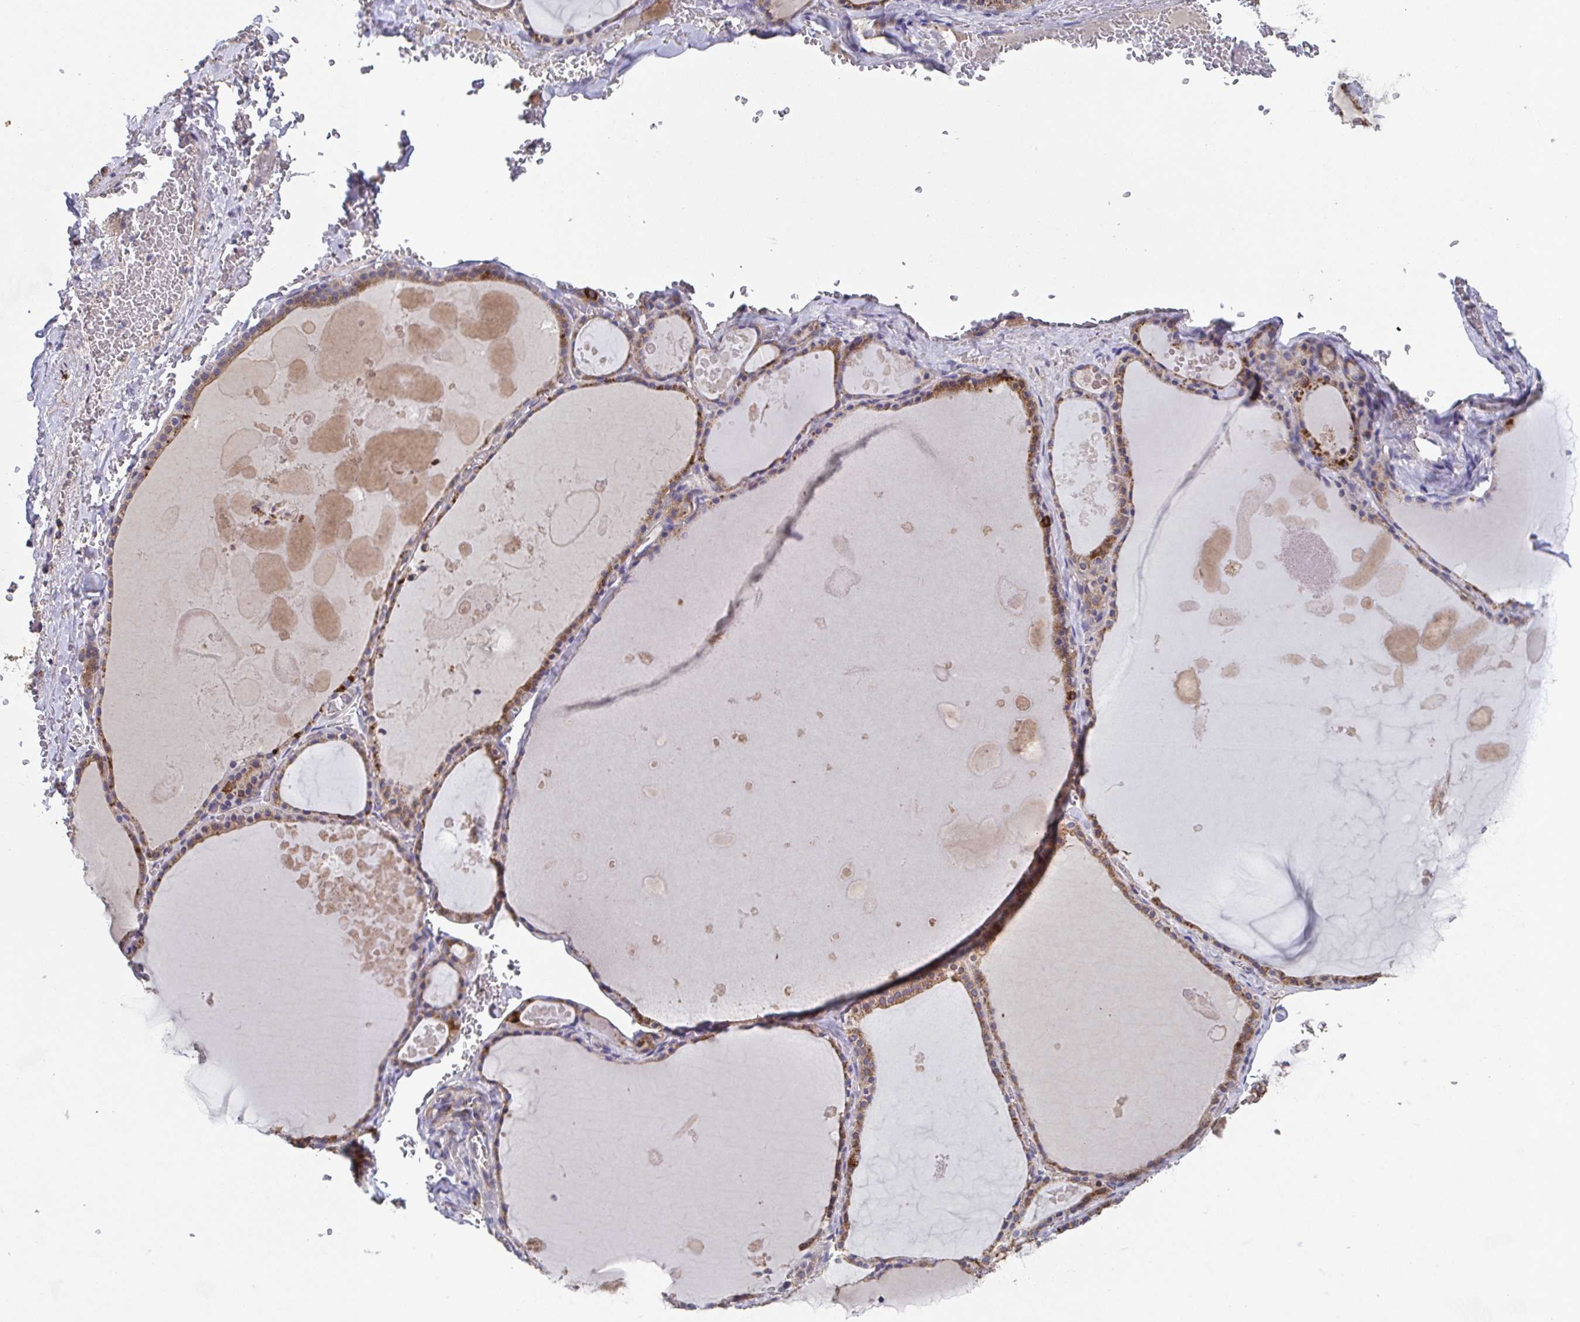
{"staining": {"intensity": "moderate", "quantity": "25%-75%", "location": "cytoplasmic/membranous"}, "tissue": "thyroid gland", "cell_type": "Glandular cells", "image_type": "normal", "snomed": [{"axis": "morphology", "description": "Normal tissue, NOS"}, {"axis": "topography", "description": "Thyroid gland"}], "caption": "Thyroid gland stained with DAB immunohistochemistry (IHC) displays medium levels of moderate cytoplasmic/membranous expression in approximately 25%-75% of glandular cells. The staining was performed using DAB, with brown indicating positive protein expression. Nuclei are stained blue with hematoxylin.", "gene": "MT", "patient": {"sex": "male", "age": 56}}